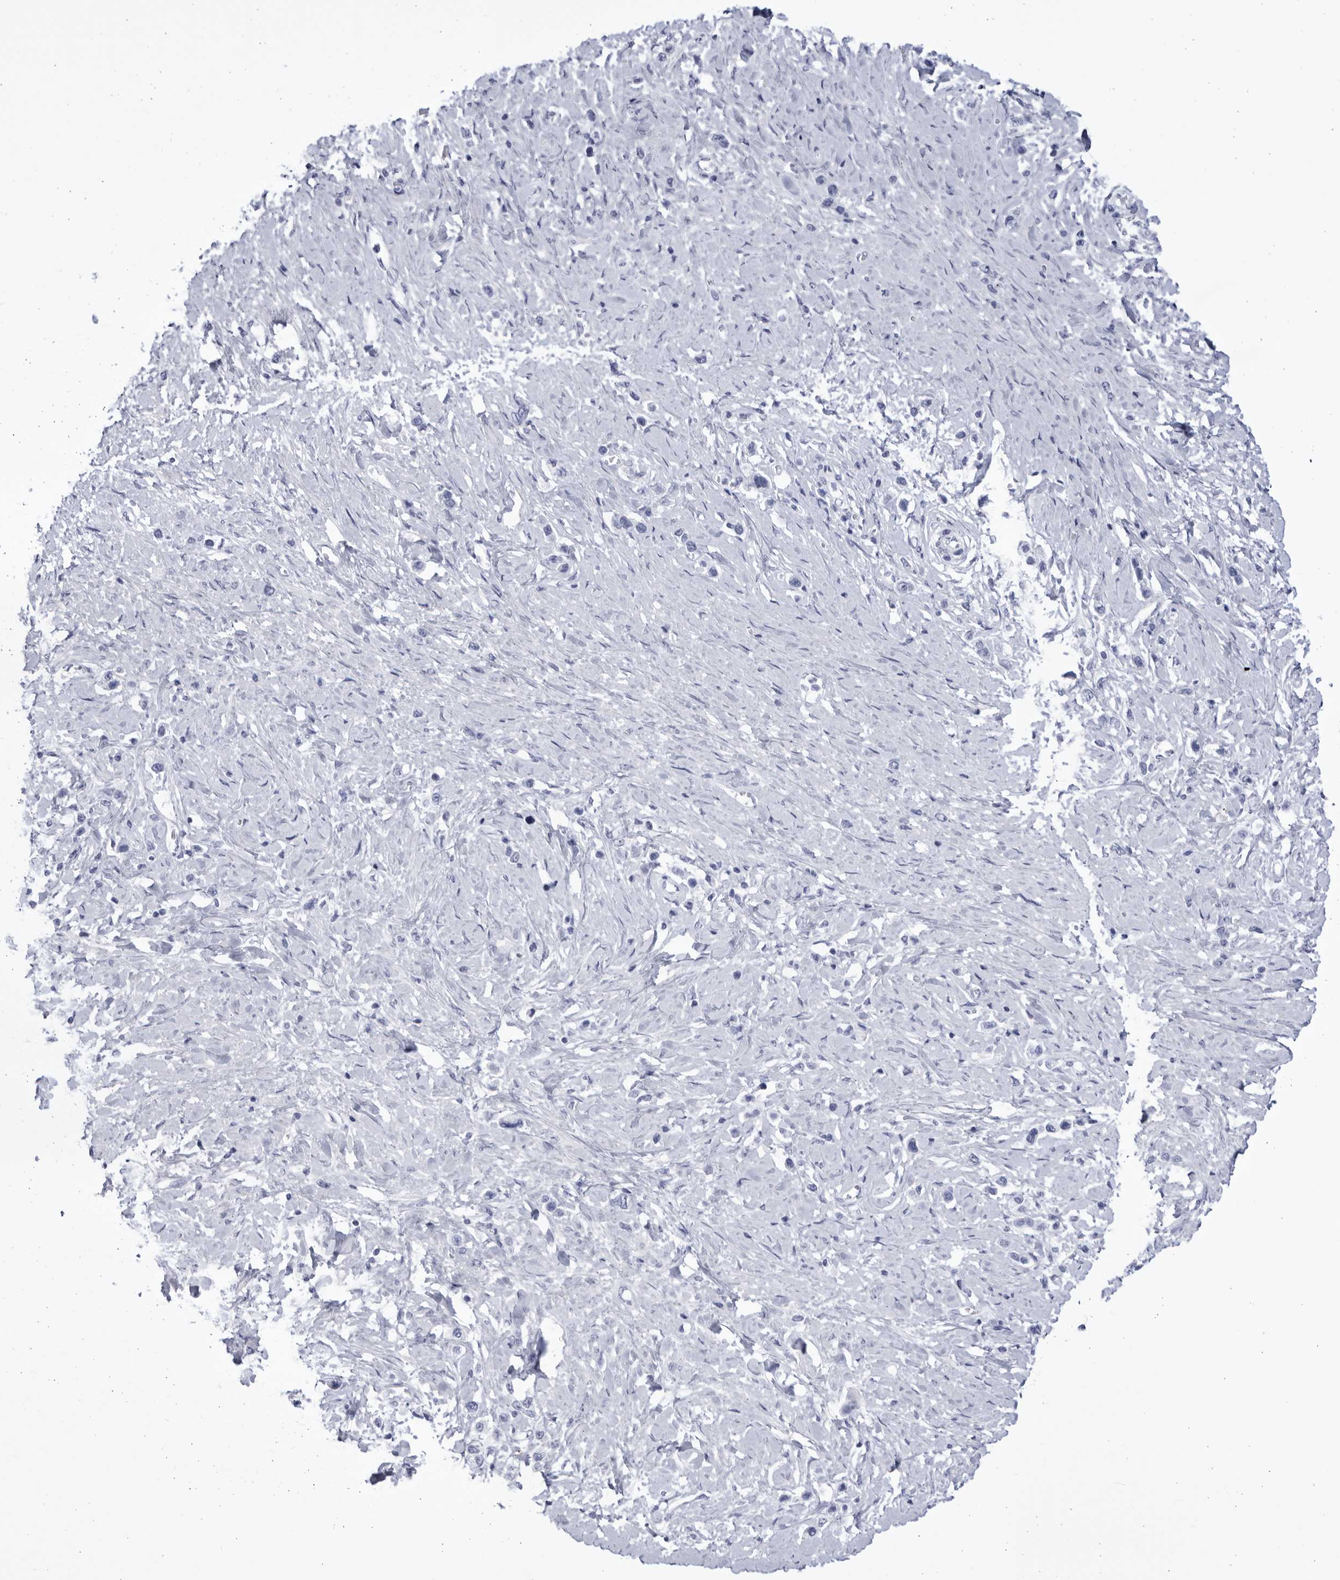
{"staining": {"intensity": "negative", "quantity": "none", "location": "none"}, "tissue": "stomach cancer", "cell_type": "Tumor cells", "image_type": "cancer", "snomed": [{"axis": "morphology", "description": "Adenocarcinoma, NOS"}, {"axis": "topography", "description": "Stomach"}], "caption": "The micrograph shows no staining of tumor cells in stomach adenocarcinoma.", "gene": "CCDC181", "patient": {"sex": "female", "age": 65}}